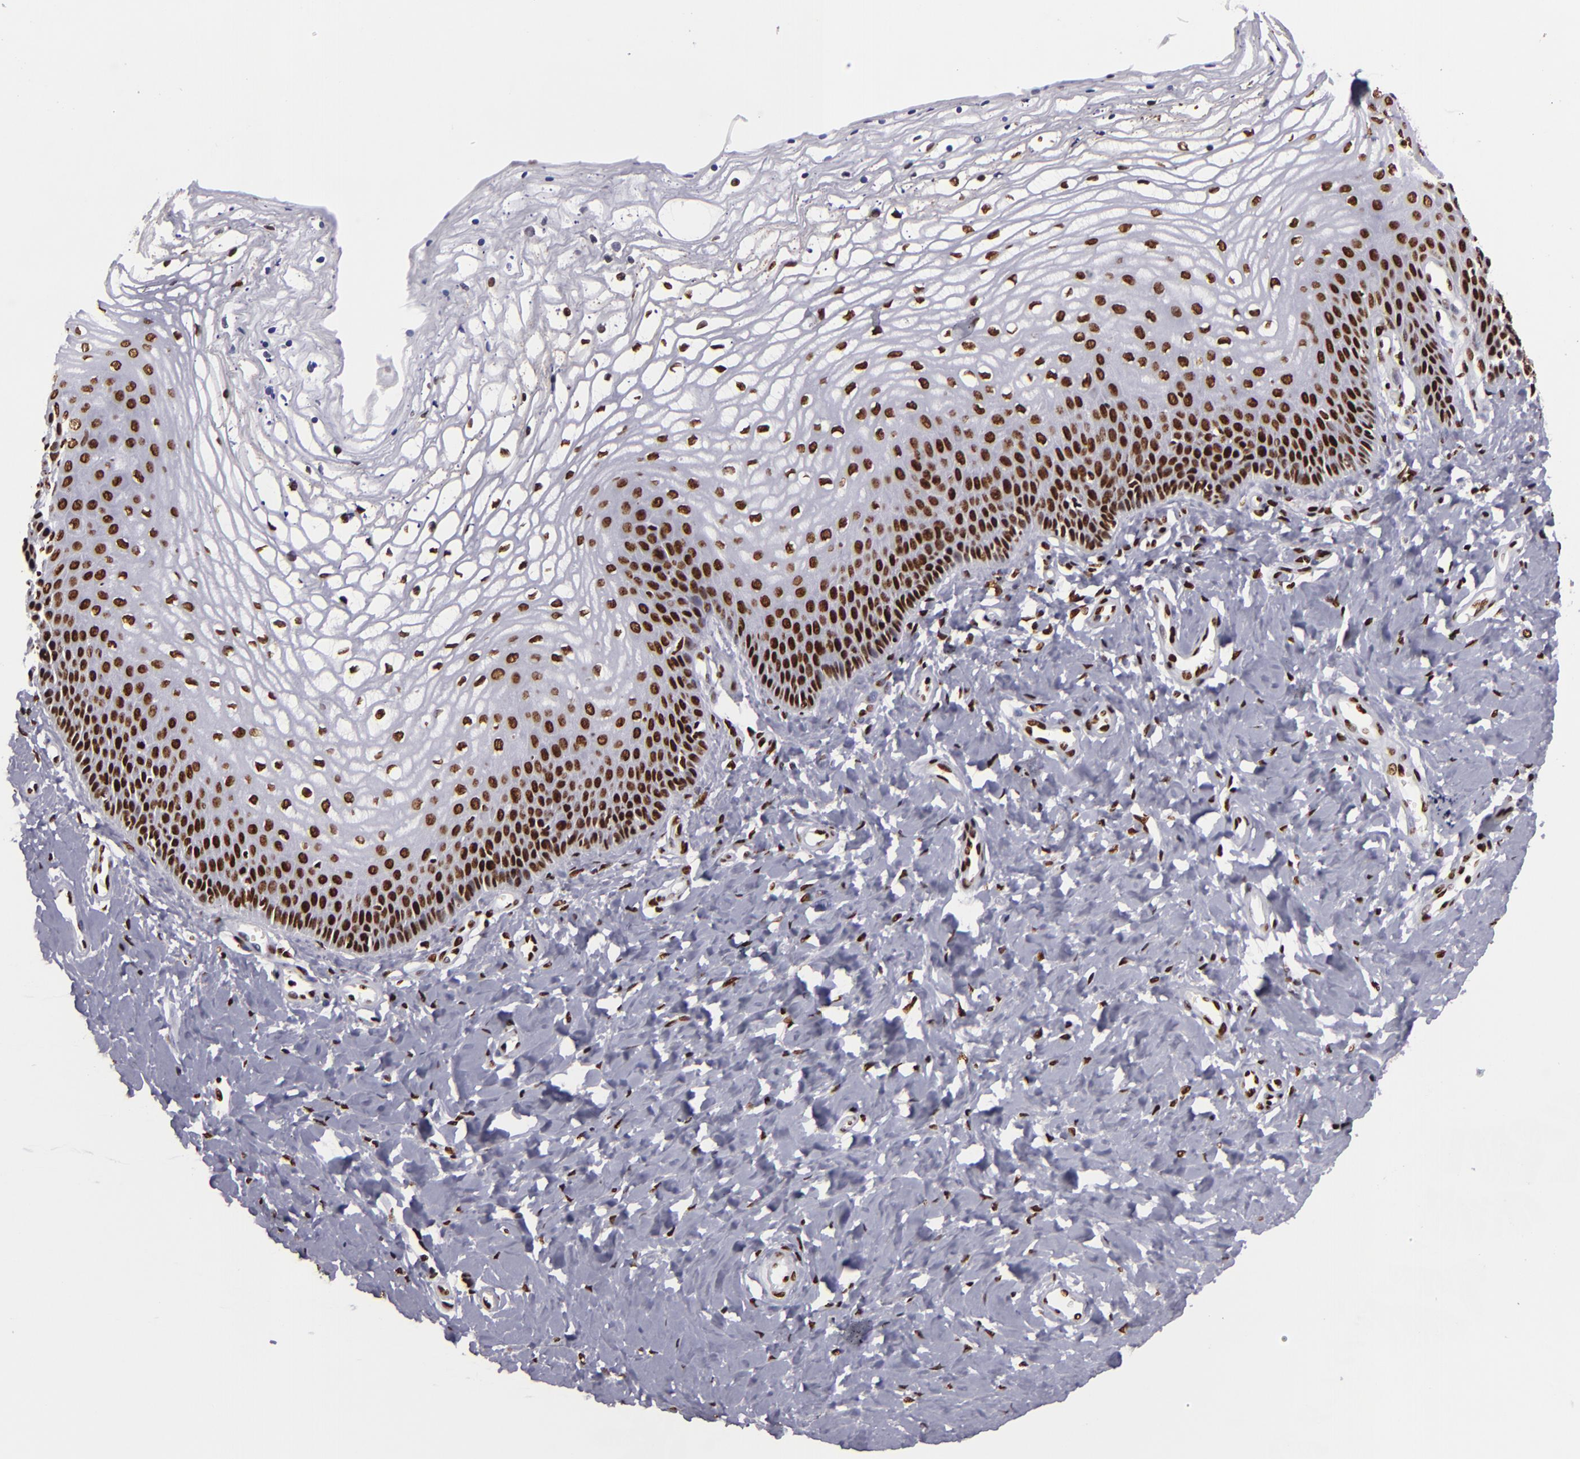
{"staining": {"intensity": "strong", "quantity": ">75%", "location": "nuclear"}, "tissue": "vagina", "cell_type": "Squamous epithelial cells", "image_type": "normal", "snomed": [{"axis": "morphology", "description": "Normal tissue, NOS"}, {"axis": "topography", "description": "Vagina"}], "caption": "Brown immunohistochemical staining in benign vagina demonstrates strong nuclear staining in approximately >75% of squamous epithelial cells. The staining was performed using DAB (3,3'-diaminobenzidine) to visualize the protein expression in brown, while the nuclei were stained in blue with hematoxylin (Magnification: 20x).", "gene": "SAFB", "patient": {"sex": "female", "age": 68}}